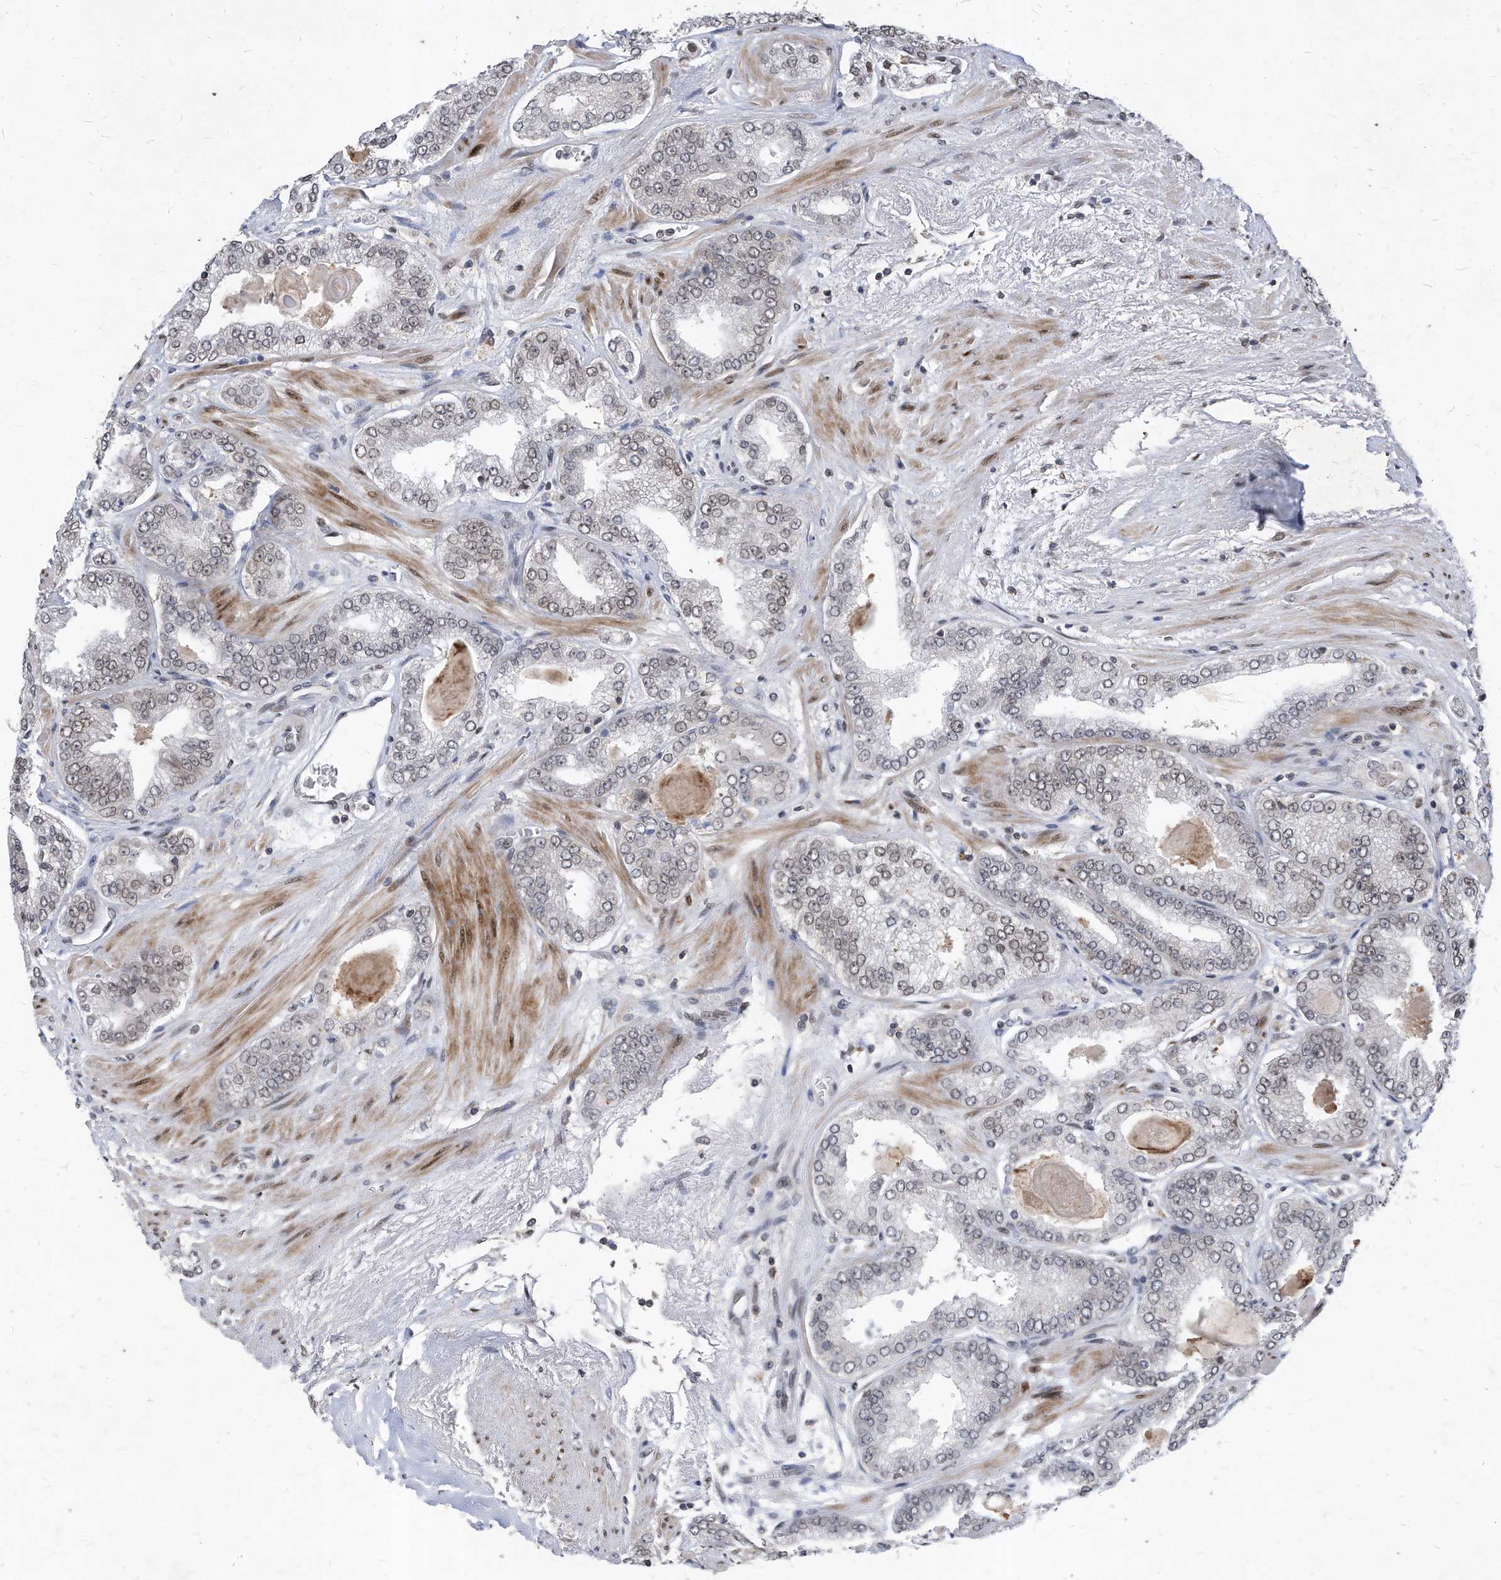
{"staining": {"intensity": "weak", "quantity": "25%-75%", "location": "nuclear"}, "tissue": "prostate cancer", "cell_type": "Tumor cells", "image_type": "cancer", "snomed": [{"axis": "morphology", "description": "Adenocarcinoma, High grade"}, {"axis": "topography", "description": "Prostate"}], "caption": "Human adenocarcinoma (high-grade) (prostate) stained with a protein marker shows weak staining in tumor cells.", "gene": "KPNB1", "patient": {"sex": "male", "age": 71}}